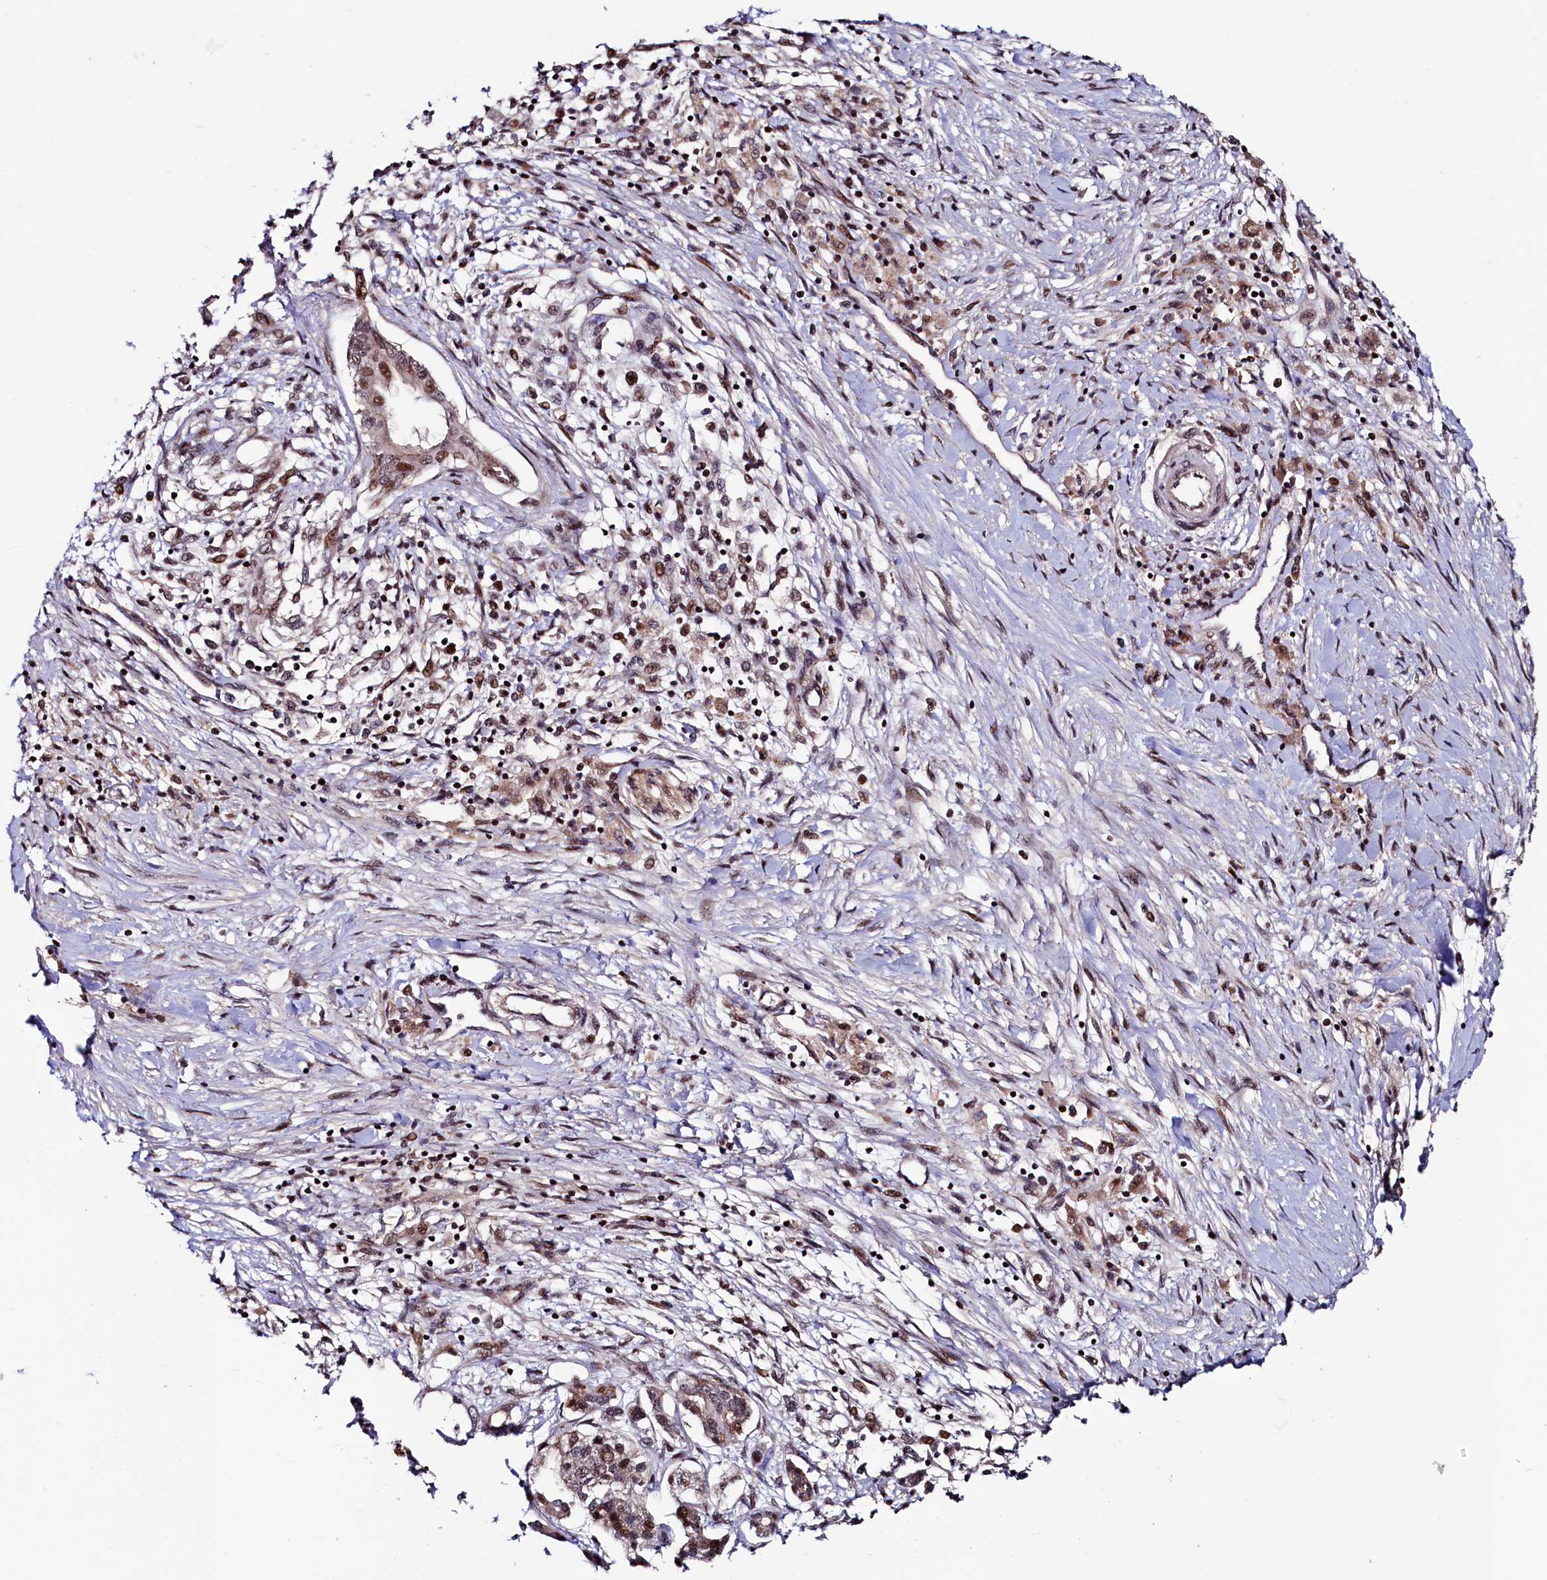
{"staining": {"intensity": "moderate", "quantity": ">75%", "location": "nuclear"}, "tissue": "pancreatic cancer", "cell_type": "Tumor cells", "image_type": "cancer", "snomed": [{"axis": "morphology", "description": "Adenocarcinoma, NOS"}, {"axis": "topography", "description": "Pancreas"}], "caption": "Tumor cells demonstrate medium levels of moderate nuclear expression in approximately >75% of cells in human adenocarcinoma (pancreatic).", "gene": "LEO1", "patient": {"sex": "female", "age": 50}}